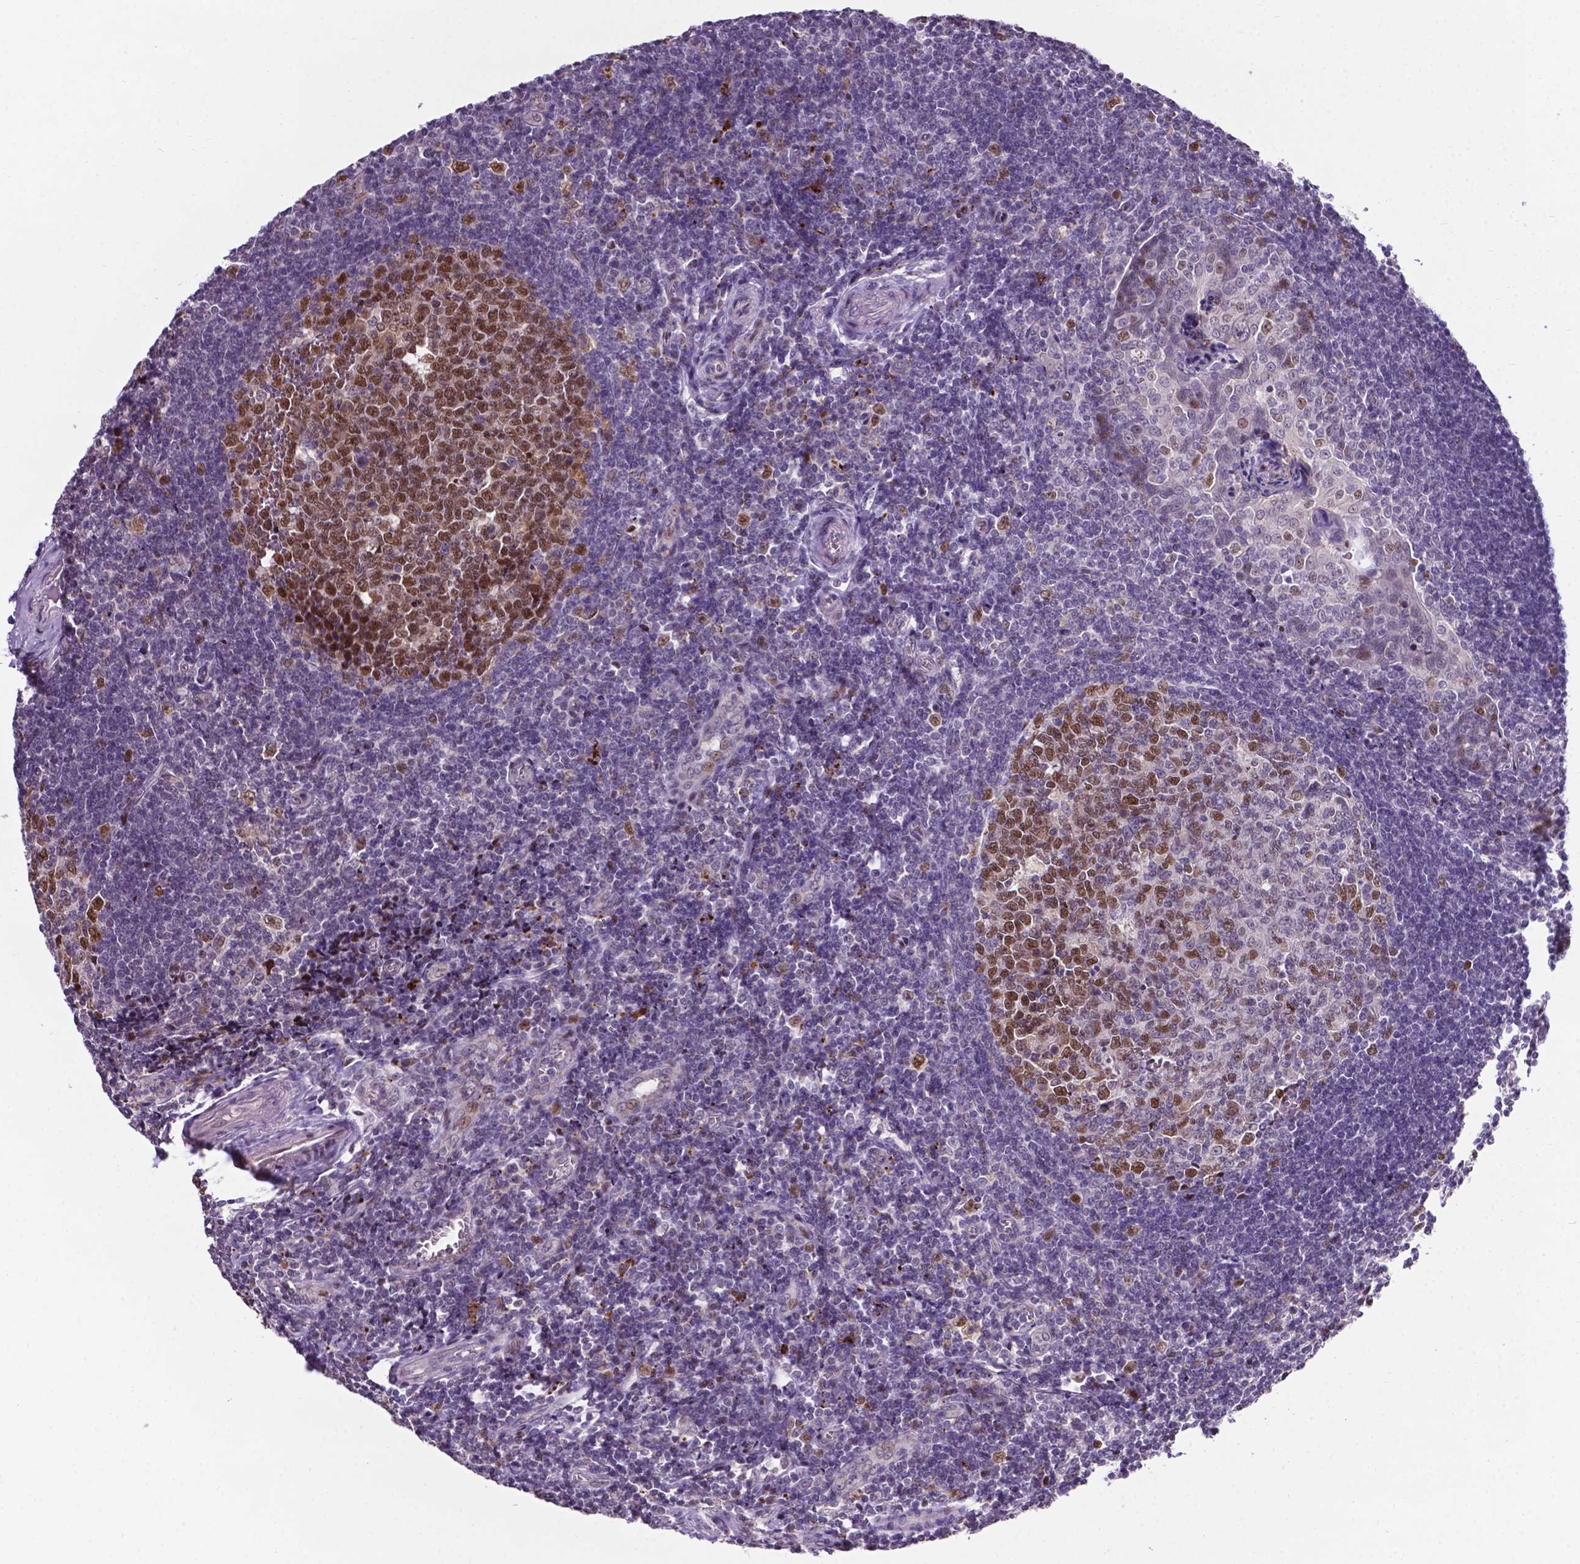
{"staining": {"intensity": "moderate", "quantity": "25%-75%", "location": "nuclear"}, "tissue": "tonsil", "cell_type": "Germinal center cells", "image_type": "normal", "snomed": [{"axis": "morphology", "description": "Normal tissue, NOS"}, {"axis": "morphology", "description": "Inflammation, NOS"}, {"axis": "topography", "description": "Tonsil"}], "caption": "Immunohistochemical staining of unremarkable human tonsil demonstrates 25%-75% levels of moderate nuclear protein staining in about 25%-75% of germinal center cells. Using DAB (brown) and hematoxylin (blue) stains, captured at high magnification using brightfield microscopy.", "gene": "SMAD2", "patient": {"sex": "female", "age": 31}}